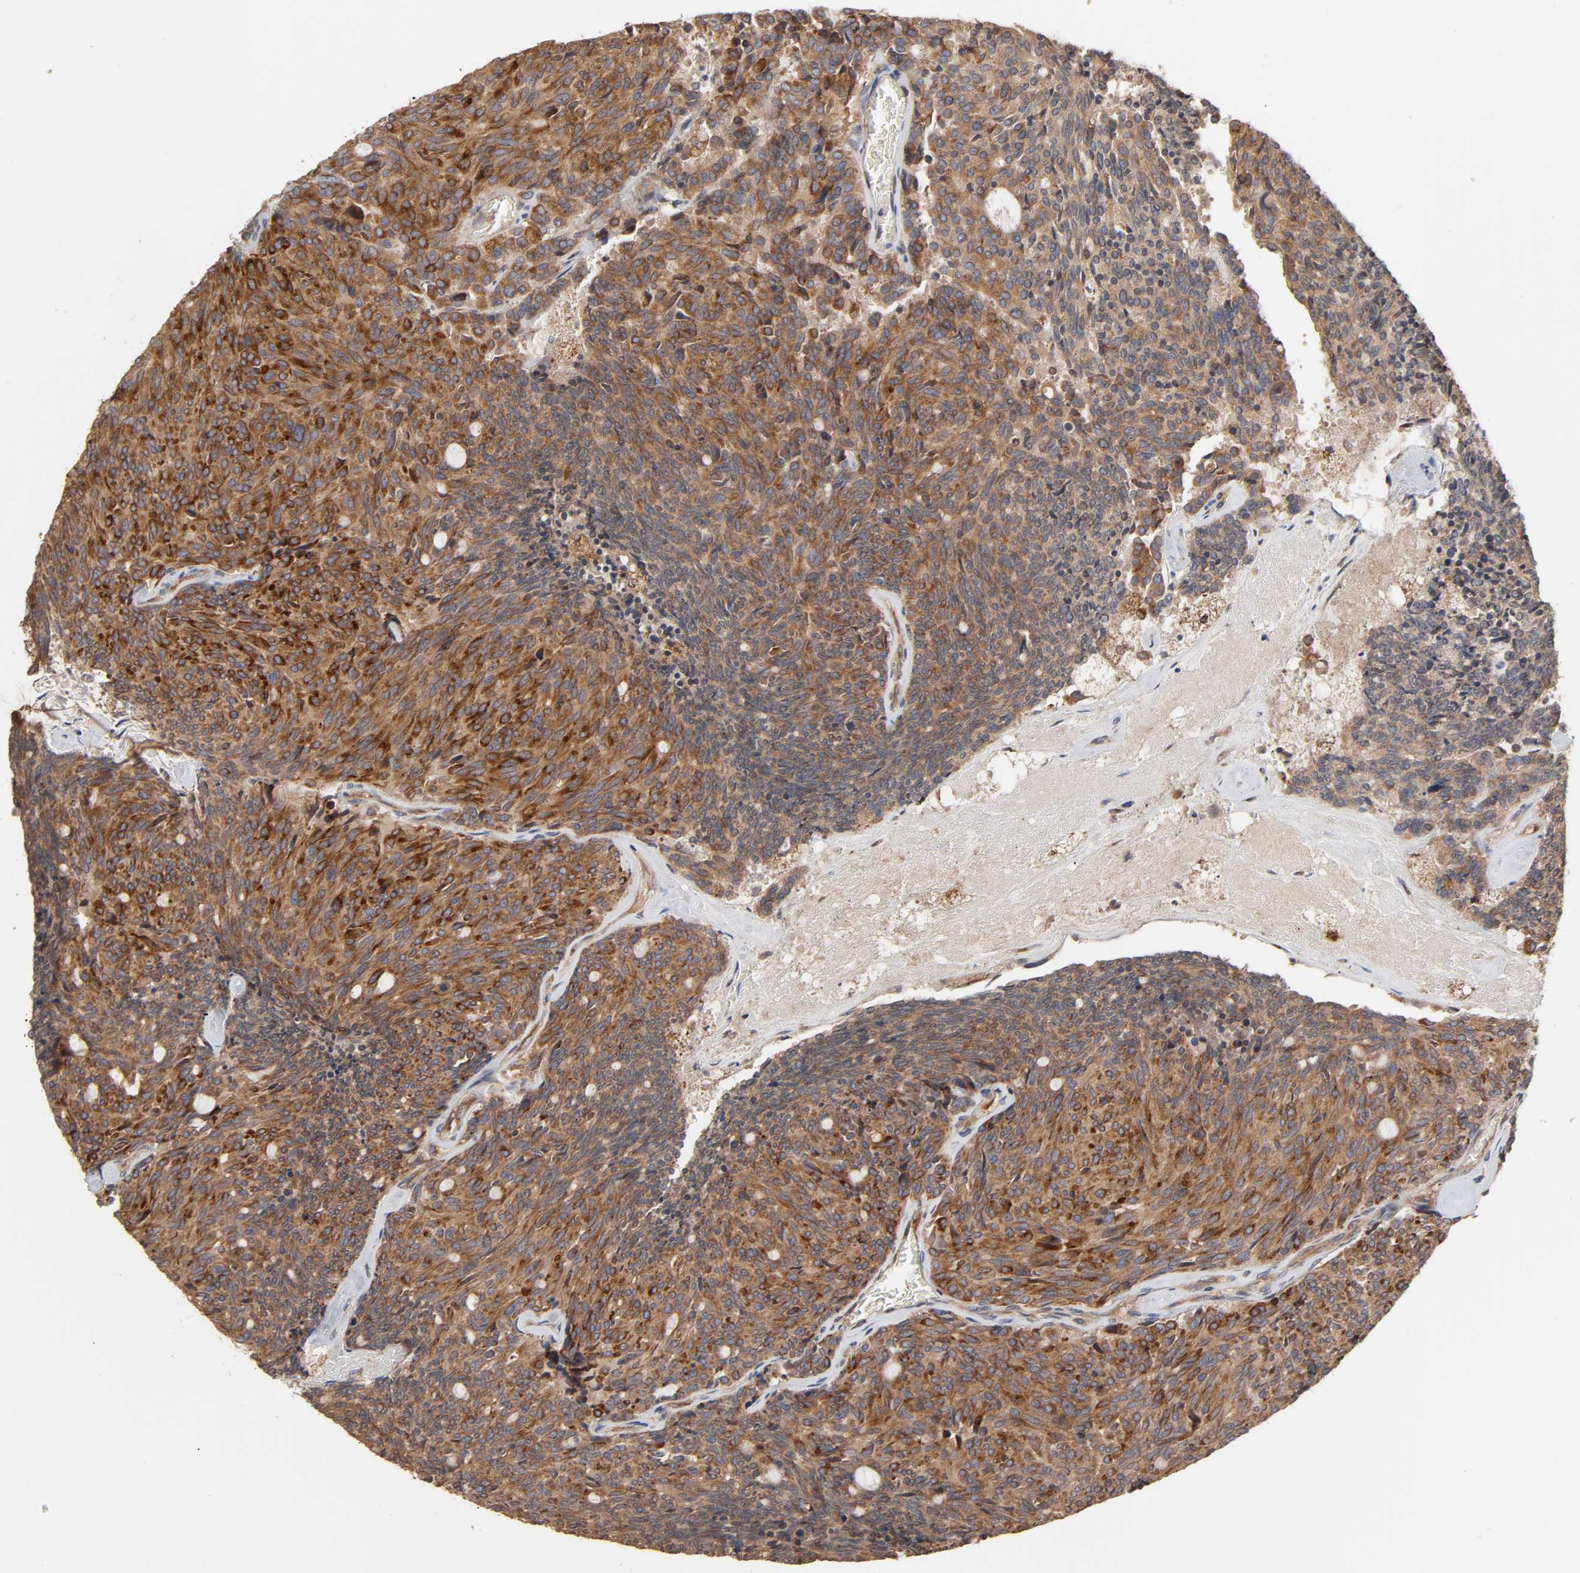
{"staining": {"intensity": "strong", "quantity": ">75%", "location": "cytoplasmic/membranous"}, "tissue": "carcinoid", "cell_type": "Tumor cells", "image_type": "cancer", "snomed": [{"axis": "morphology", "description": "Carcinoid, malignant, NOS"}, {"axis": "topography", "description": "Pancreas"}], "caption": "Protein staining of malignant carcinoid tissue displays strong cytoplasmic/membranous staining in approximately >75% of tumor cells.", "gene": "GNPTG", "patient": {"sex": "female", "age": 54}}